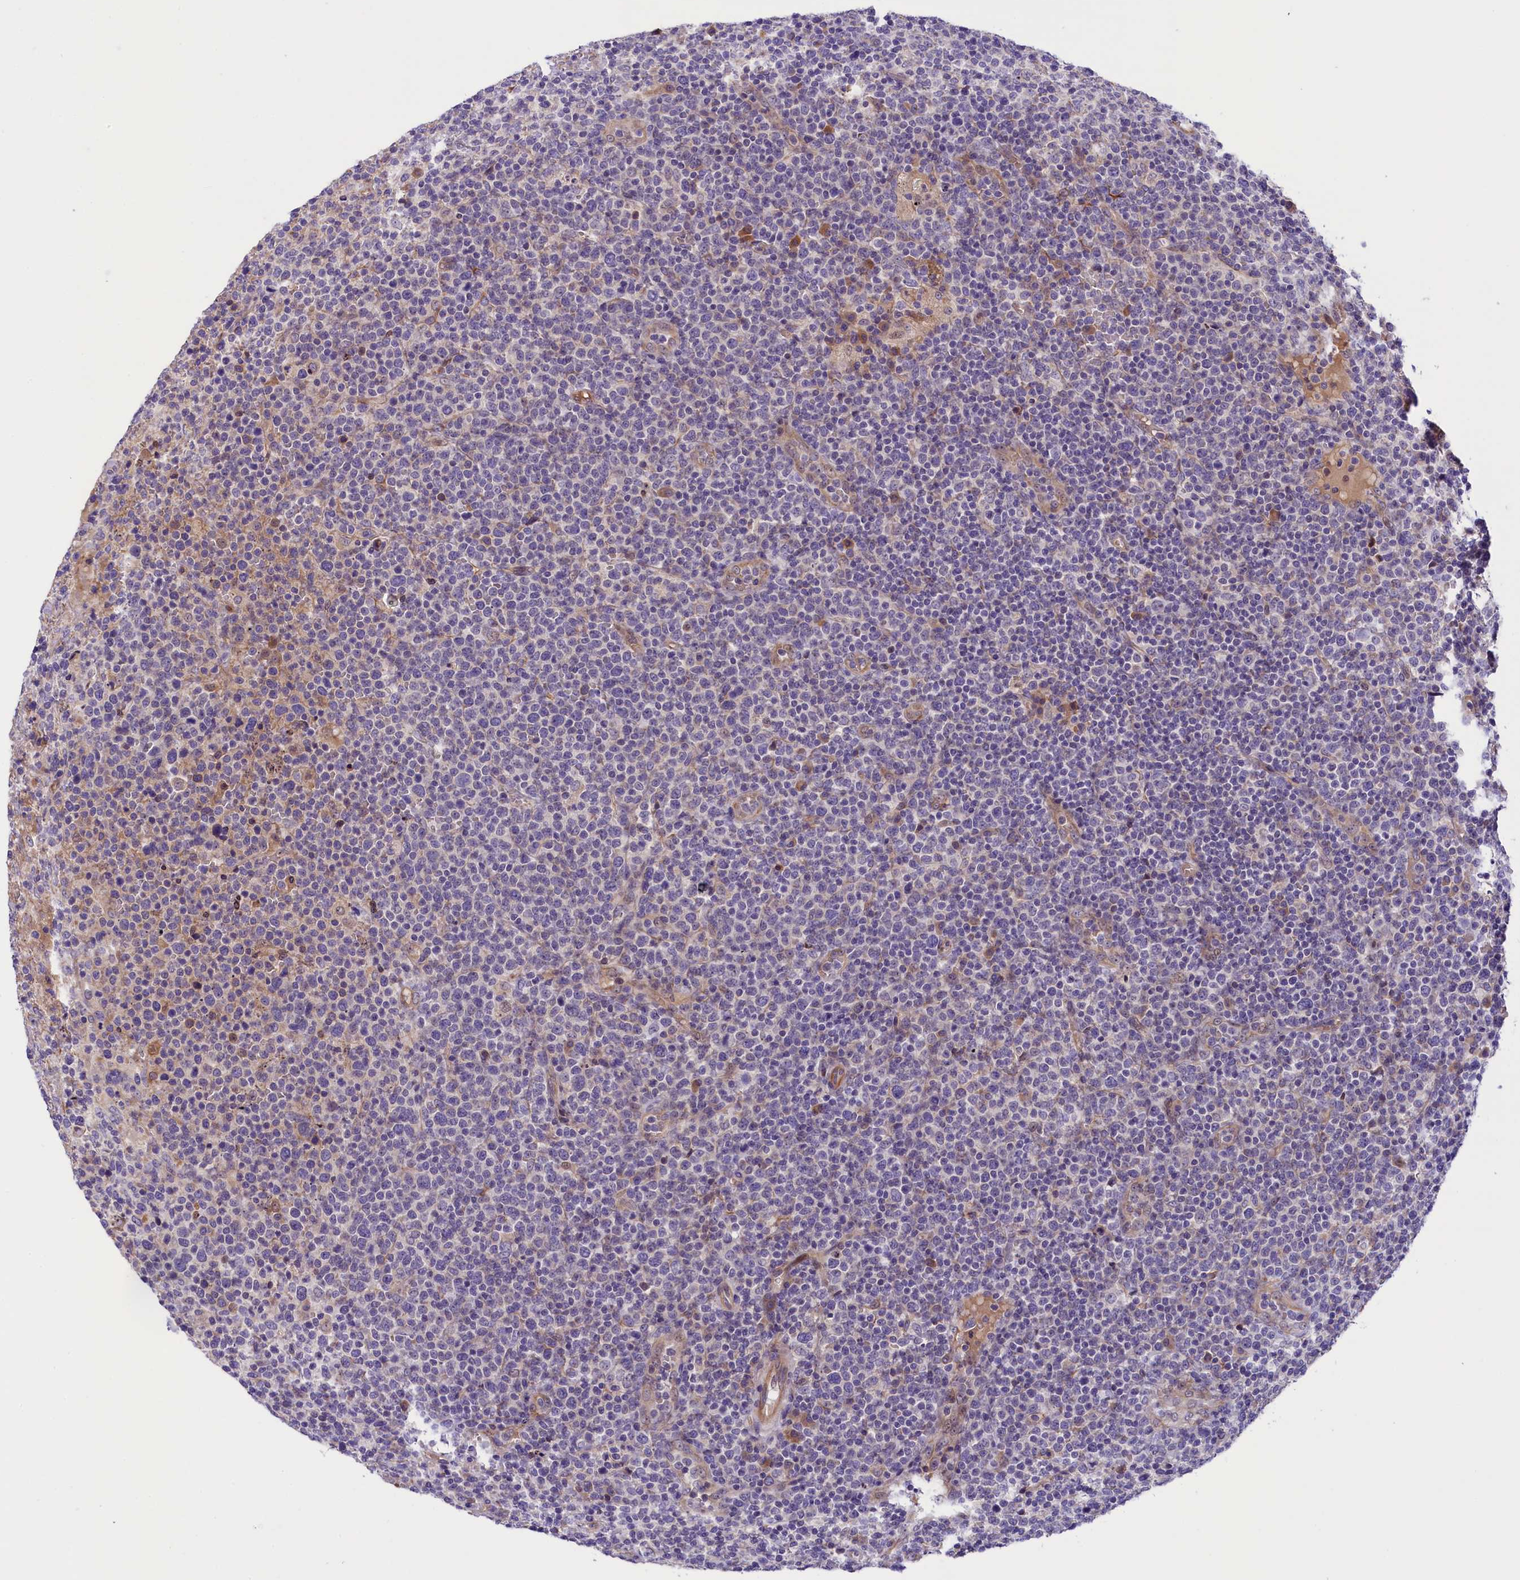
{"staining": {"intensity": "negative", "quantity": "none", "location": "none"}, "tissue": "lymphoma", "cell_type": "Tumor cells", "image_type": "cancer", "snomed": [{"axis": "morphology", "description": "Malignant lymphoma, non-Hodgkin's type, High grade"}, {"axis": "topography", "description": "Lymph node"}], "caption": "IHC image of human lymphoma stained for a protein (brown), which demonstrates no staining in tumor cells. (Brightfield microscopy of DAB (3,3'-diaminobenzidine) immunohistochemistry (IHC) at high magnification).", "gene": "CCDC32", "patient": {"sex": "male", "age": 61}}